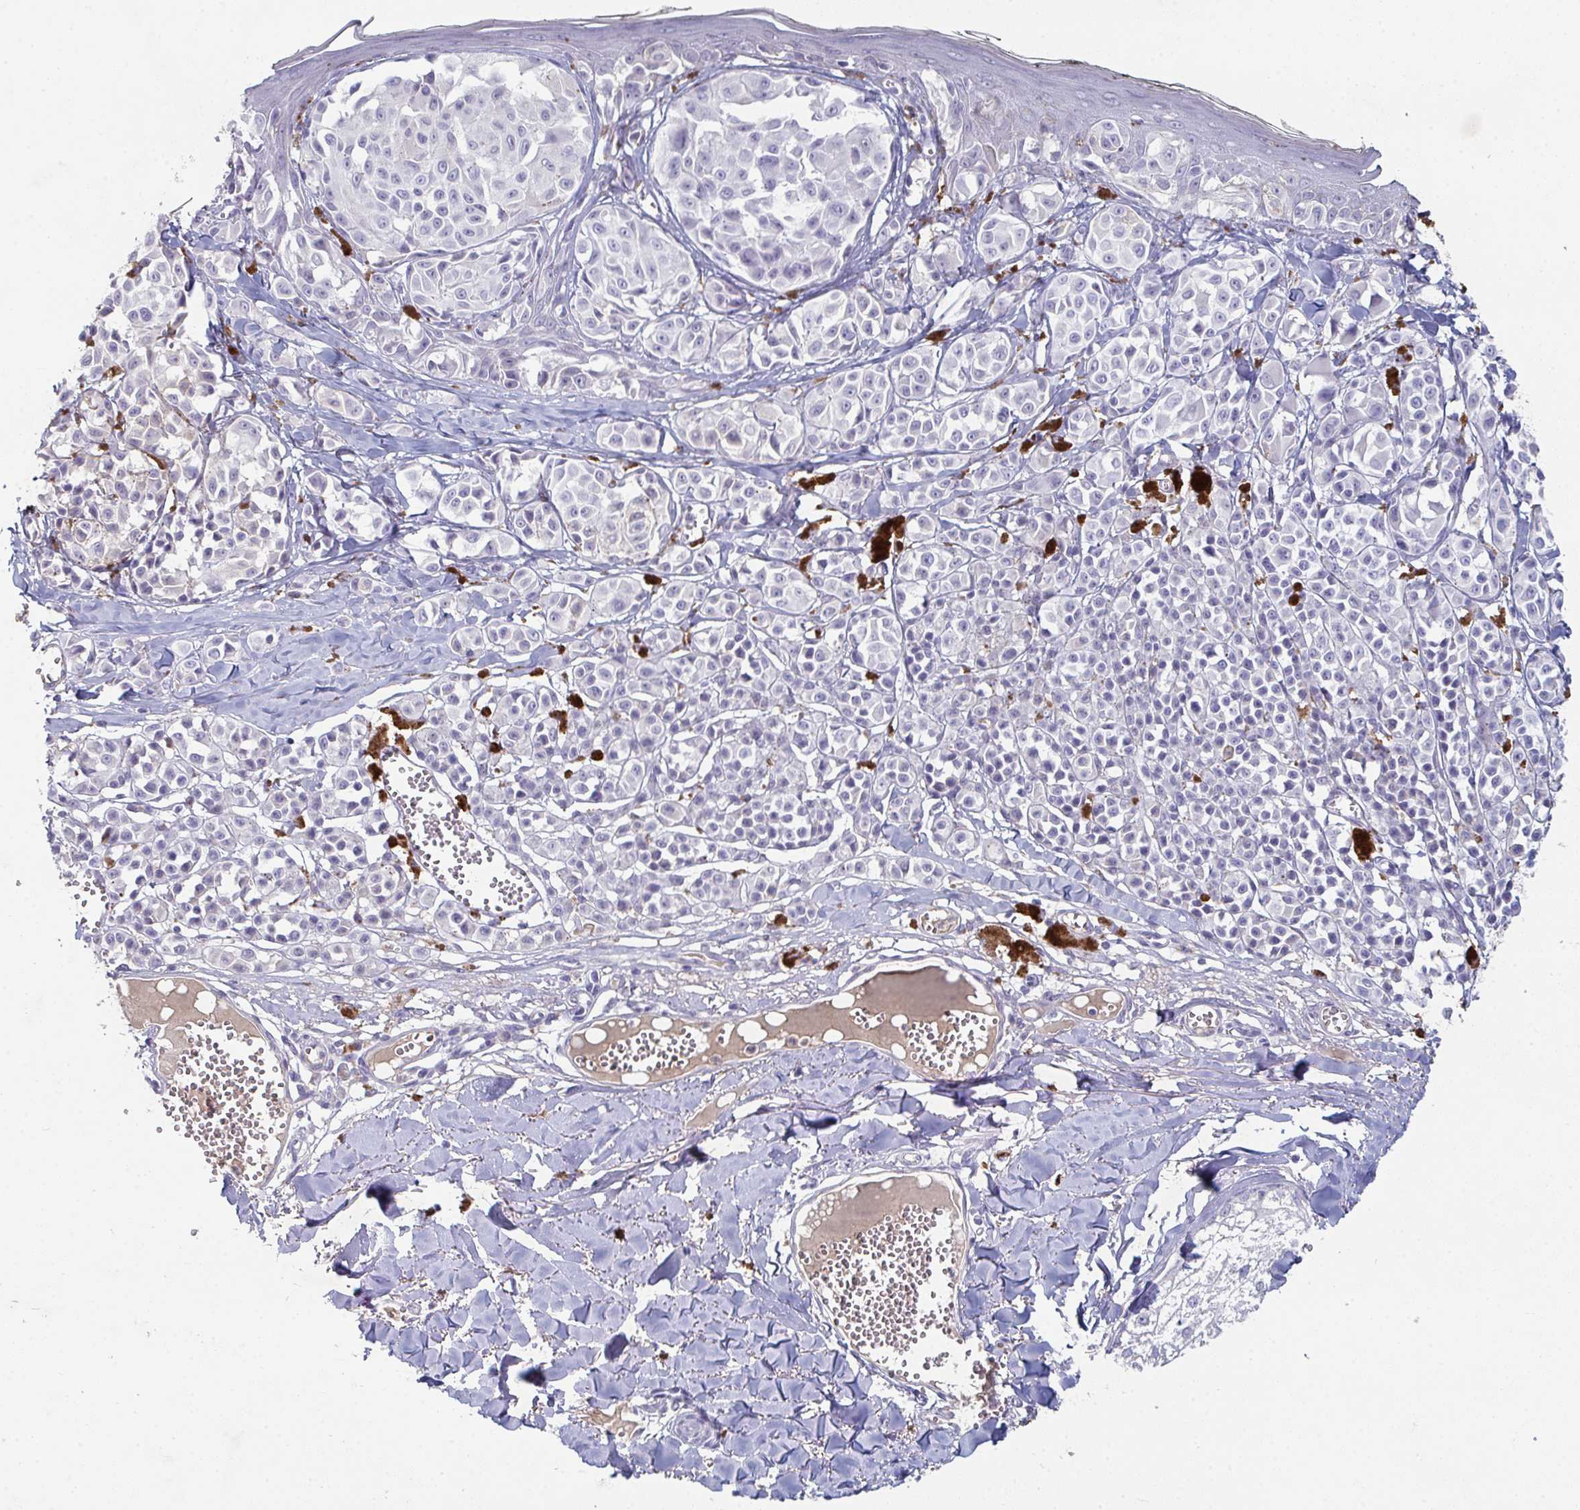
{"staining": {"intensity": "negative", "quantity": "none", "location": "none"}, "tissue": "melanoma", "cell_type": "Tumor cells", "image_type": "cancer", "snomed": [{"axis": "morphology", "description": "Malignant melanoma, NOS"}, {"axis": "topography", "description": "Skin"}], "caption": "The image displays no significant expression in tumor cells of melanoma. Nuclei are stained in blue.", "gene": "ADAM21", "patient": {"sex": "female", "age": 43}}